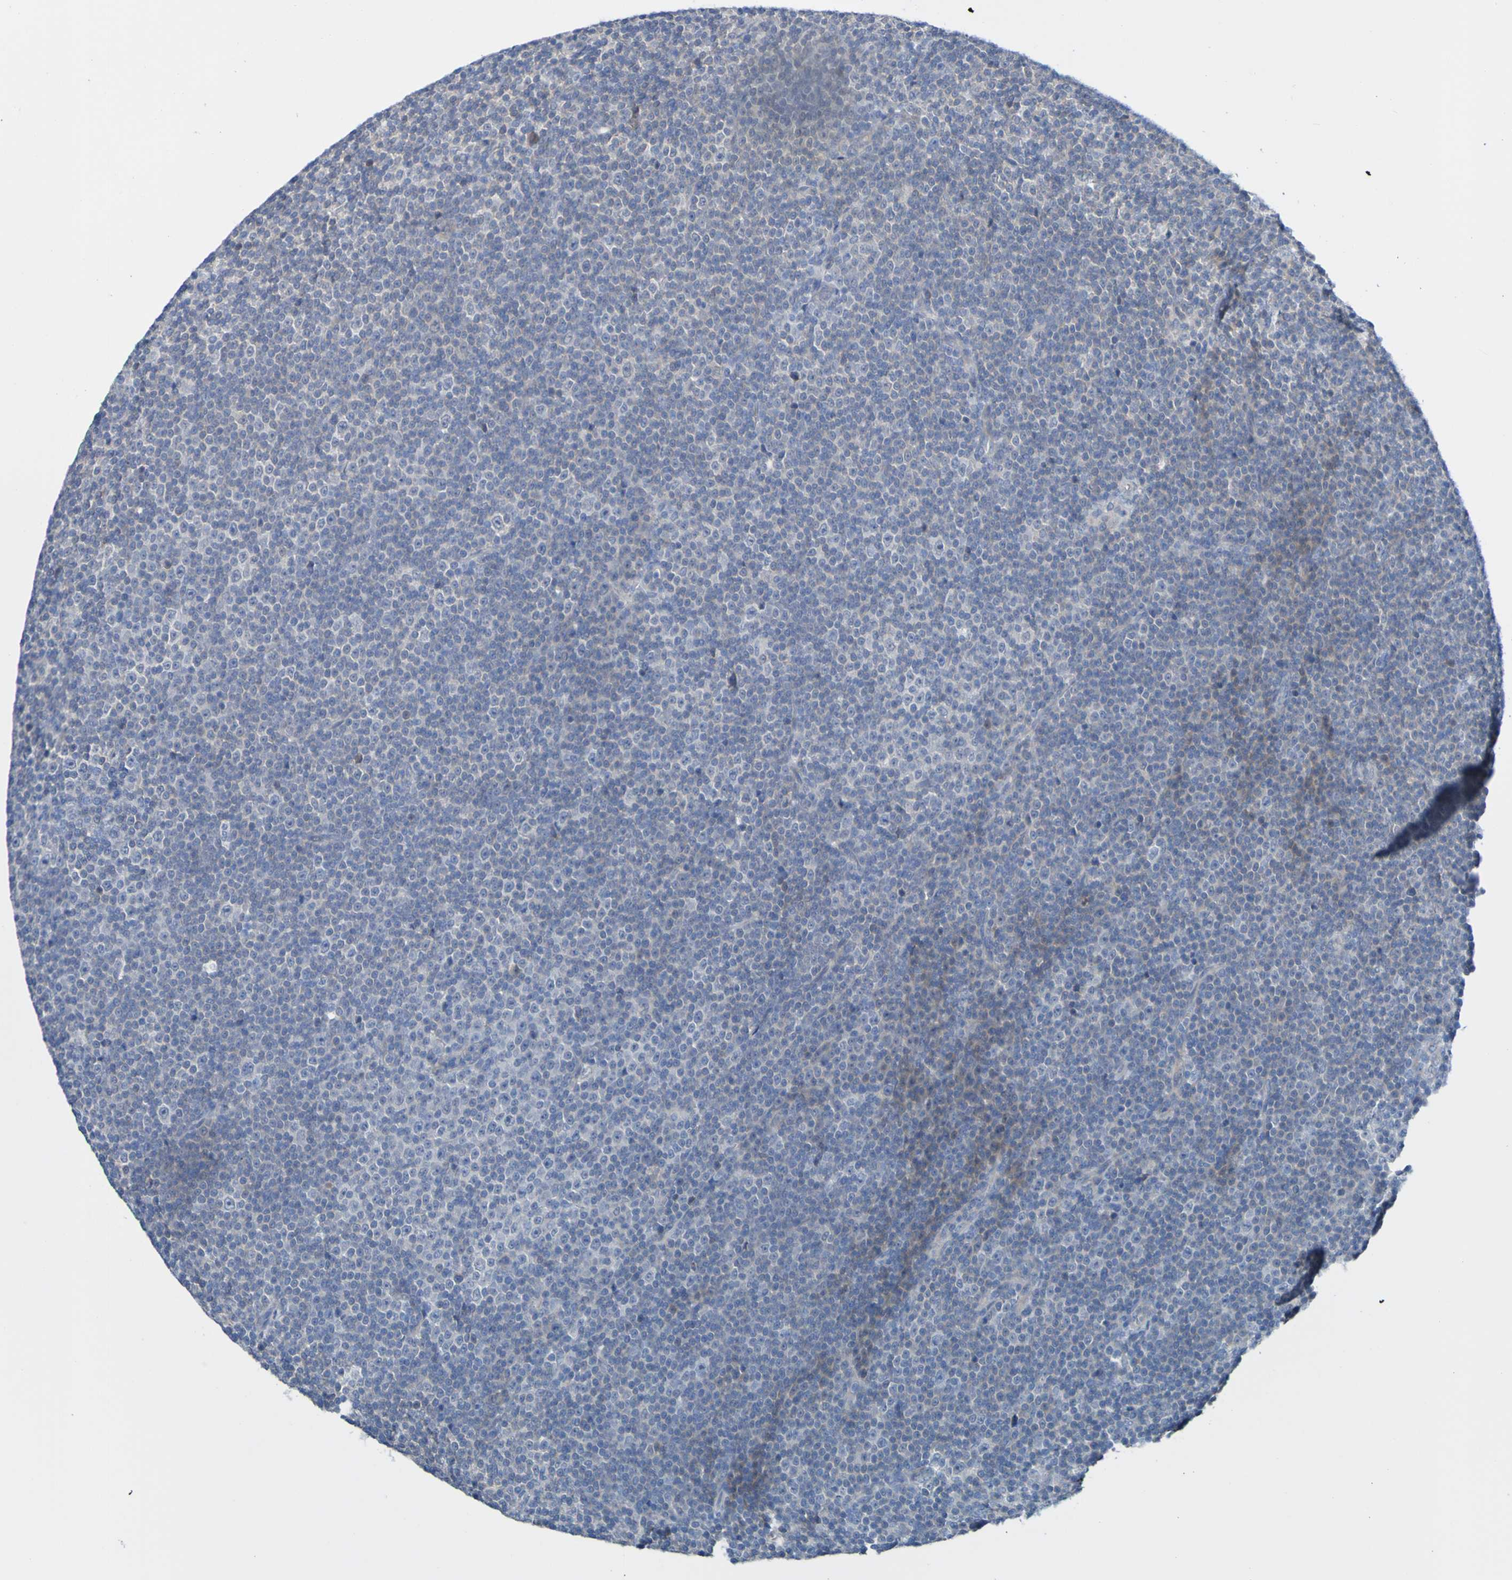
{"staining": {"intensity": "negative", "quantity": "none", "location": "none"}, "tissue": "lymphoma", "cell_type": "Tumor cells", "image_type": "cancer", "snomed": [{"axis": "morphology", "description": "Malignant lymphoma, non-Hodgkin's type, Low grade"}, {"axis": "topography", "description": "Lymph node"}], "caption": "Tumor cells show no significant protein staining in lymphoma.", "gene": "ACMSD", "patient": {"sex": "female", "age": 67}}